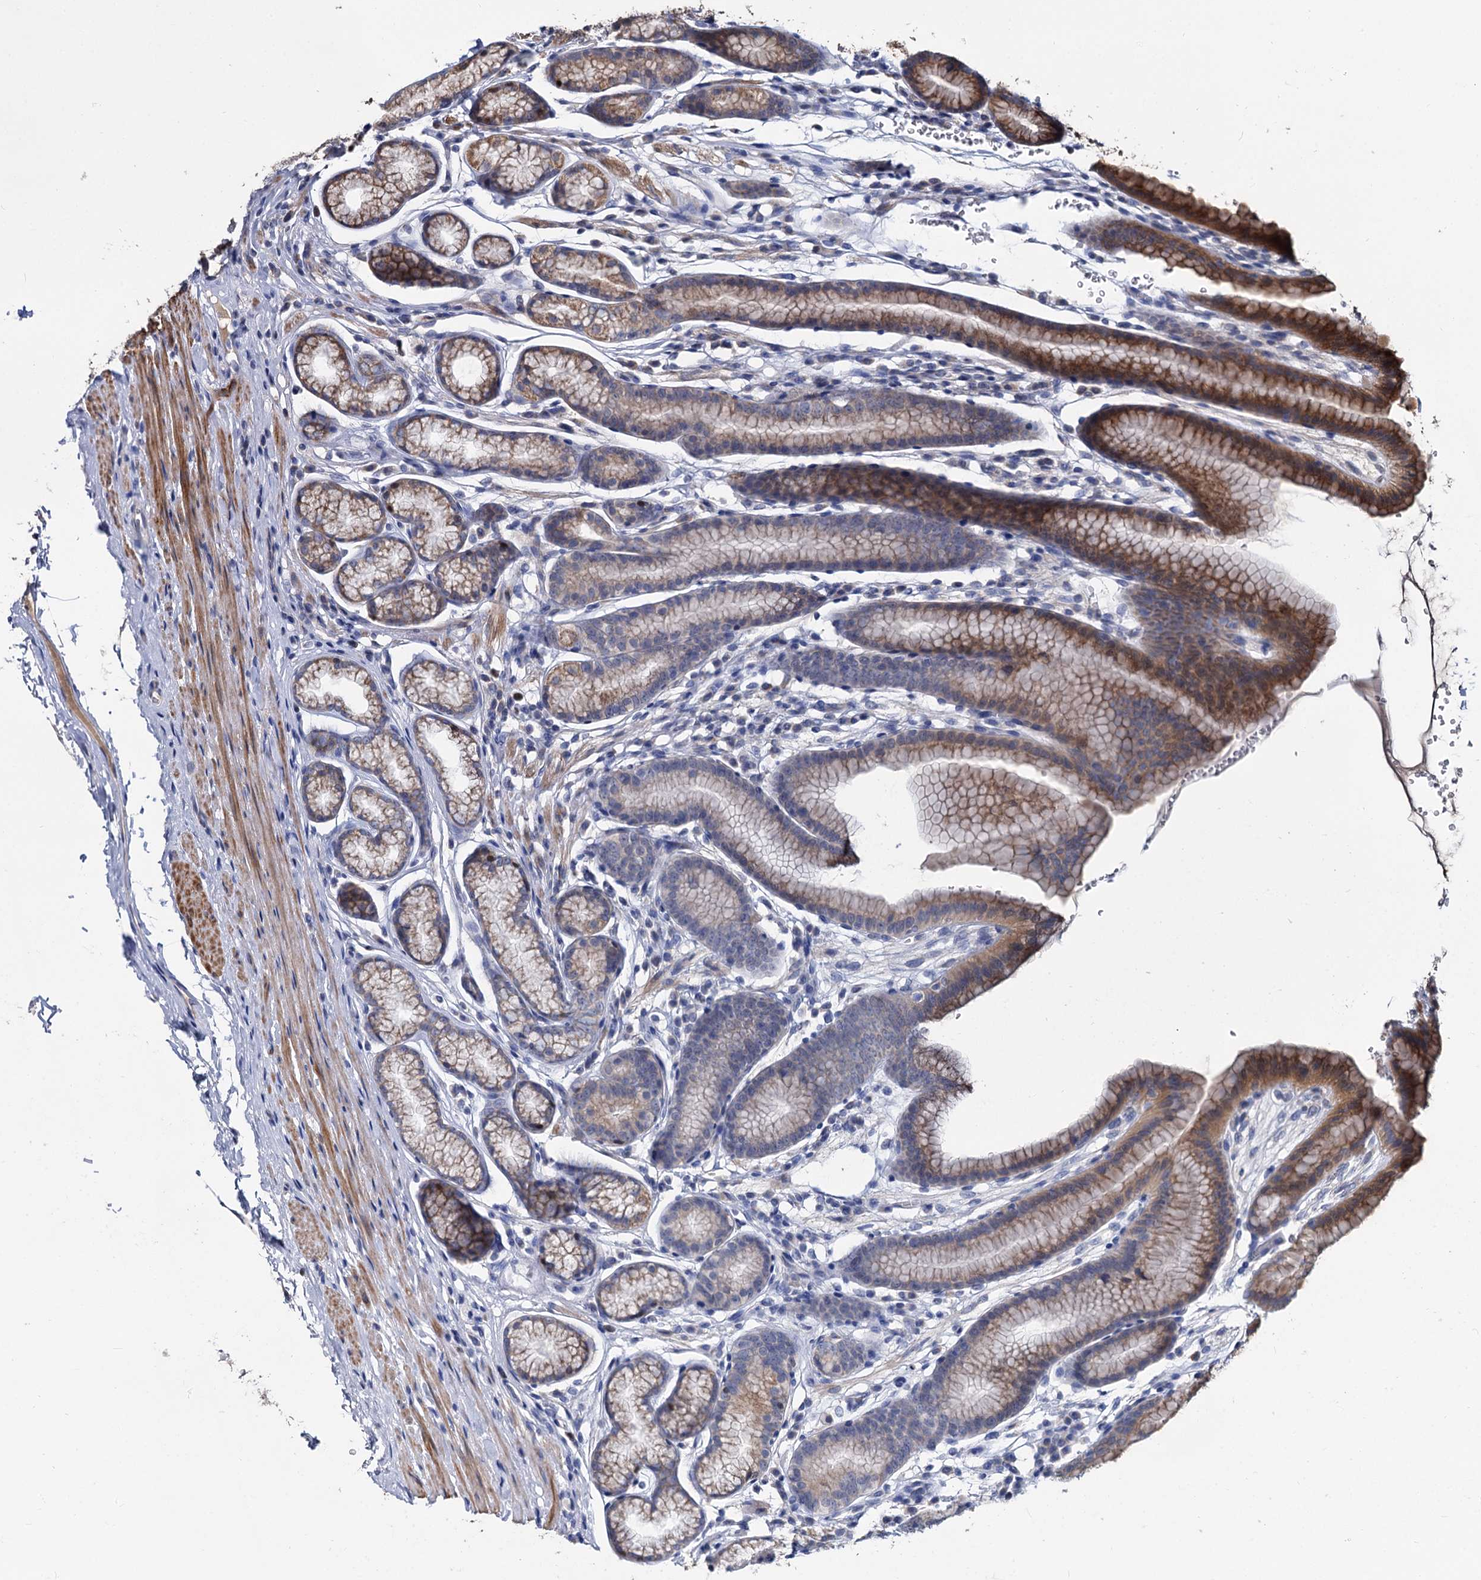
{"staining": {"intensity": "moderate", "quantity": "25%-75%", "location": "cytoplasmic/membranous"}, "tissue": "stomach", "cell_type": "Glandular cells", "image_type": "normal", "snomed": [{"axis": "morphology", "description": "Normal tissue, NOS"}, {"axis": "topography", "description": "Stomach"}], "caption": "High-magnification brightfield microscopy of unremarkable stomach stained with DAB (brown) and counterstained with hematoxylin (blue). glandular cells exhibit moderate cytoplasmic/membranous positivity is appreciated in approximately25%-75% of cells.", "gene": "ALKBH7", "patient": {"sex": "male", "age": 42}}